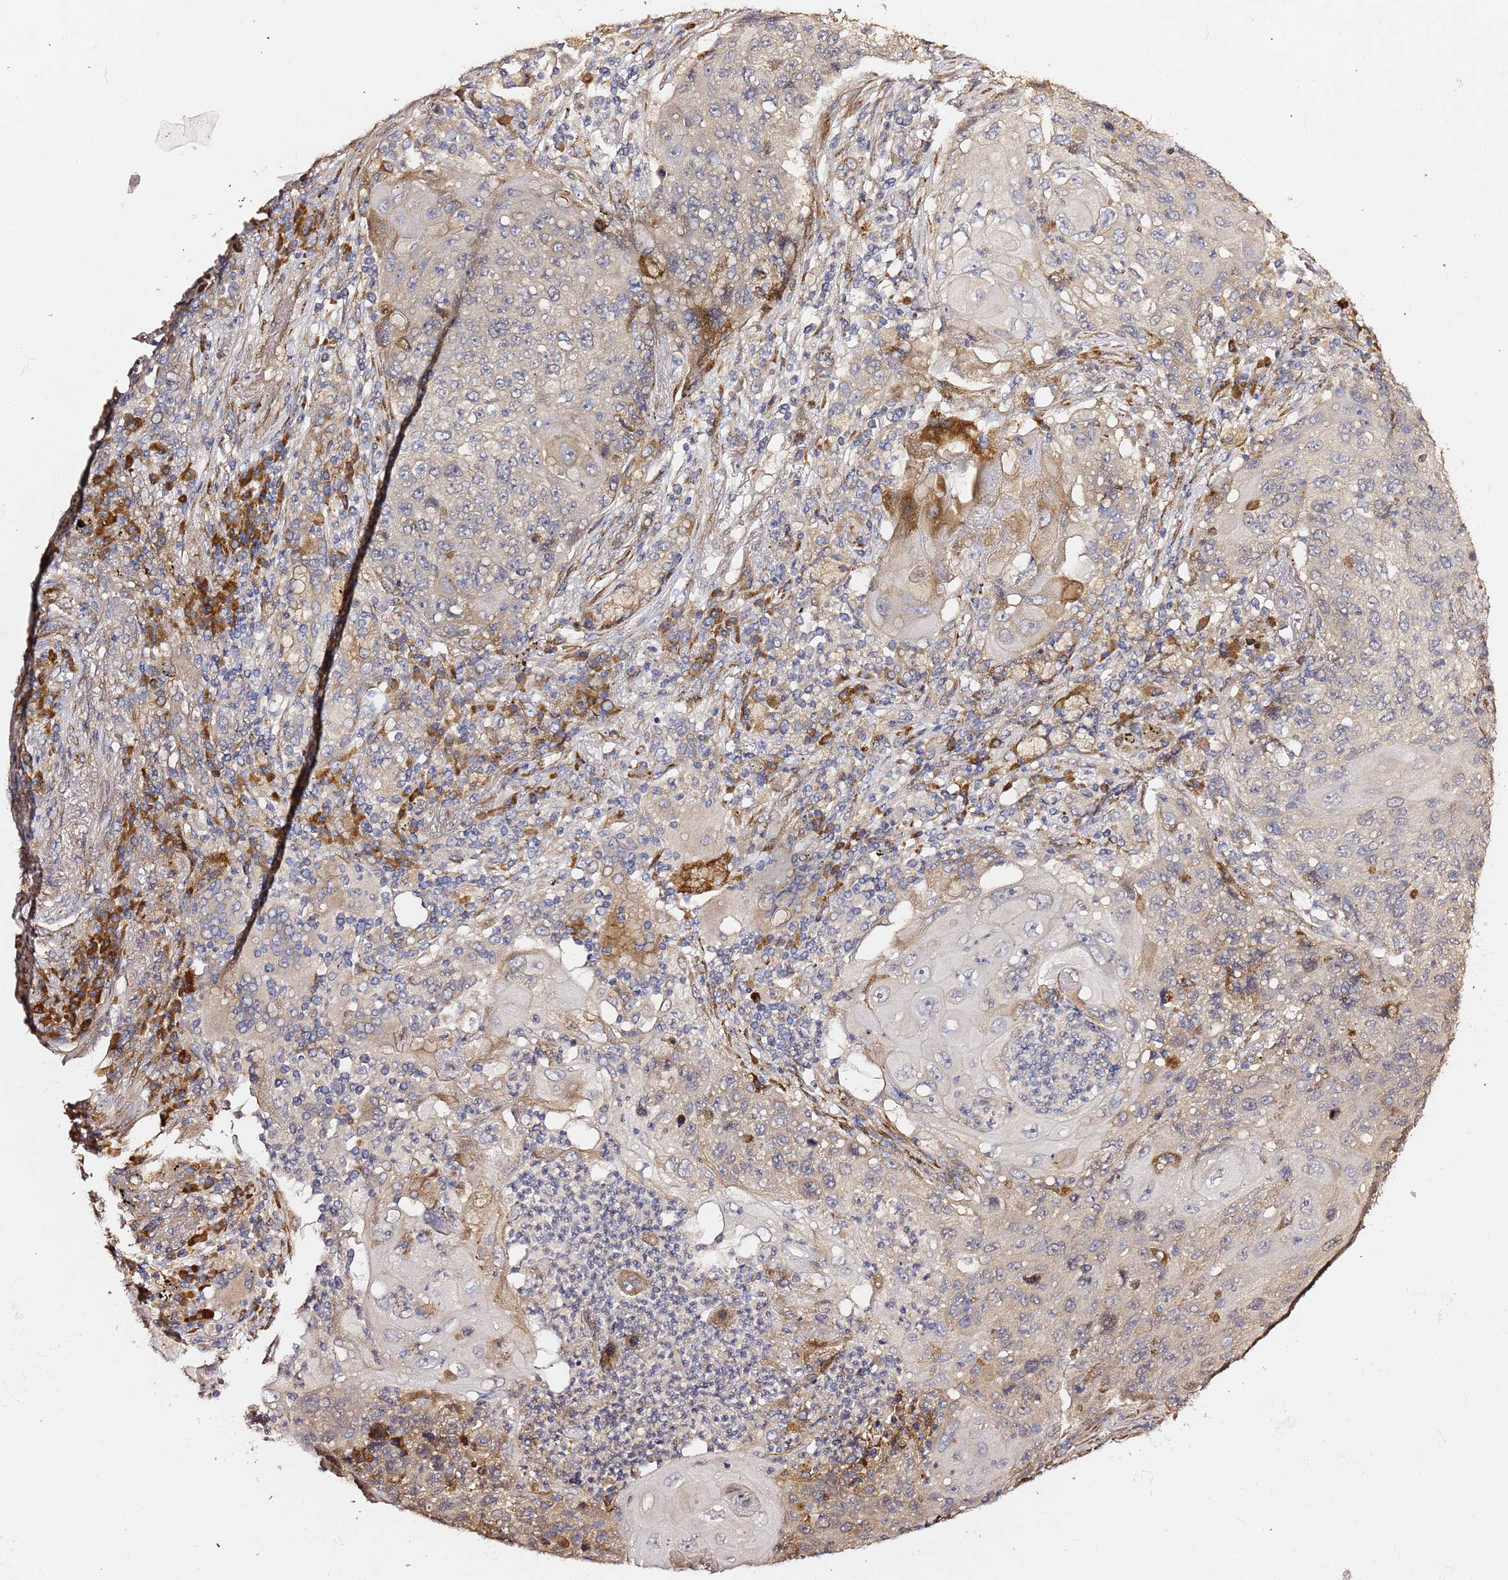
{"staining": {"intensity": "weak", "quantity": "<25%", "location": "cytoplasmic/membranous"}, "tissue": "lung cancer", "cell_type": "Tumor cells", "image_type": "cancer", "snomed": [{"axis": "morphology", "description": "Squamous cell carcinoma, NOS"}, {"axis": "topography", "description": "Lung"}], "caption": "Protein analysis of lung cancer shows no significant positivity in tumor cells. The staining was performed using DAB to visualize the protein expression in brown, while the nuclei were stained in blue with hematoxylin (Magnification: 20x).", "gene": "HSD17B7", "patient": {"sex": "female", "age": 63}}